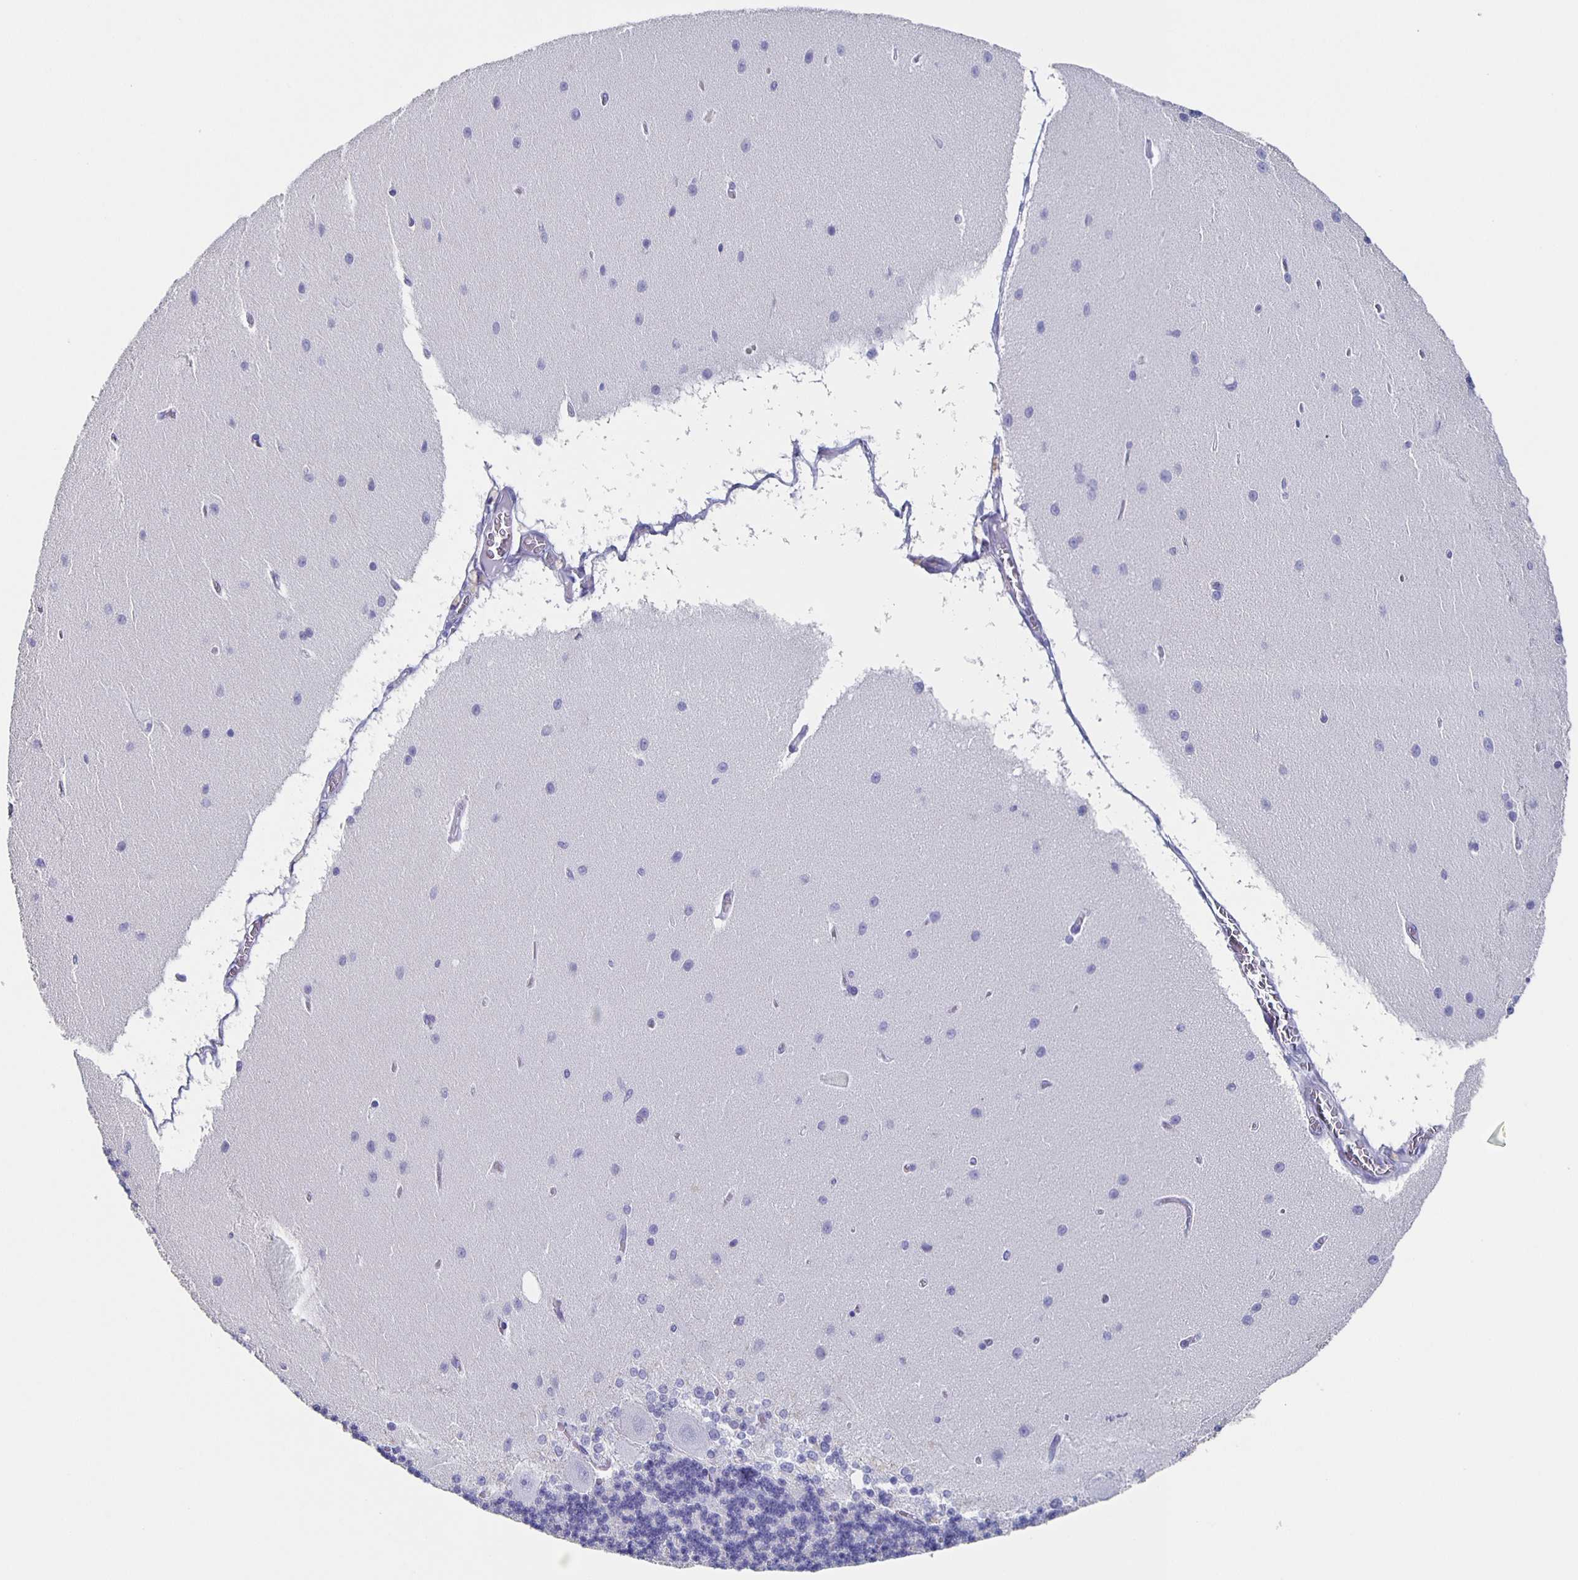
{"staining": {"intensity": "negative", "quantity": "none", "location": "none"}, "tissue": "cerebellum", "cell_type": "Cells in granular layer", "image_type": "normal", "snomed": [{"axis": "morphology", "description": "Normal tissue, NOS"}, {"axis": "topography", "description": "Cerebellum"}], "caption": "Immunohistochemistry (IHC) of unremarkable human cerebellum displays no positivity in cells in granular layer. Nuclei are stained in blue.", "gene": "SLC34A2", "patient": {"sex": "female", "age": 54}}